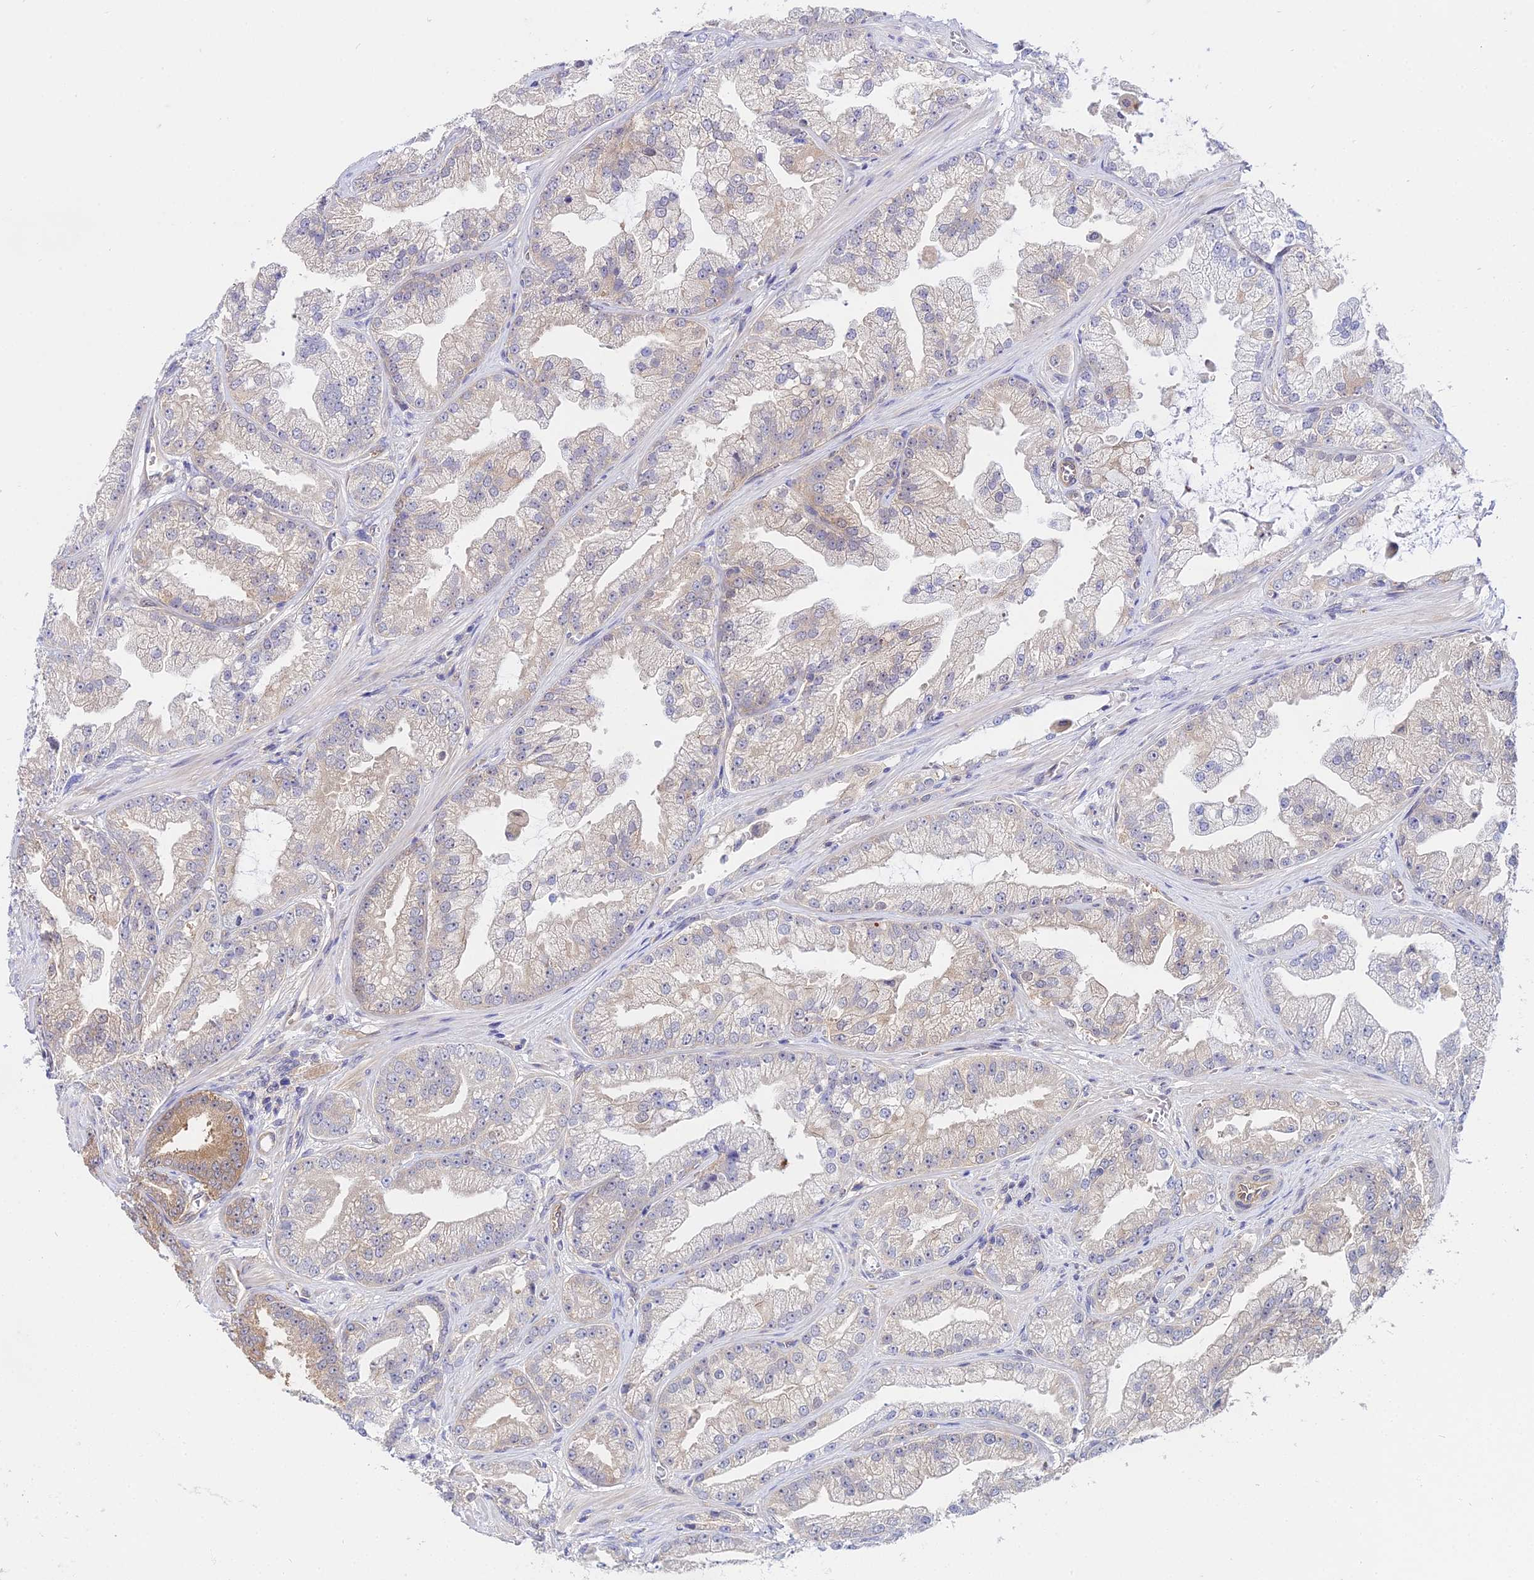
{"staining": {"intensity": "moderate", "quantity": "<25%", "location": "cytoplasmic/membranous"}, "tissue": "prostate cancer", "cell_type": "Tumor cells", "image_type": "cancer", "snomed": [{"axis": "morphology", "description": "Adenocarcinoma, Low grade"}, {"axis": "topography", "description": "Prostate"}], "caption": "This photomicrograph displays immunohistochemistry staining of human low-grade adenocarcinoma (prostate), with low moderate cytoplasmic/membranous staining in about <25% of tumor cells.", "gene": "PPP2R2C", "patient": {"sex": "male", "age": 57}}